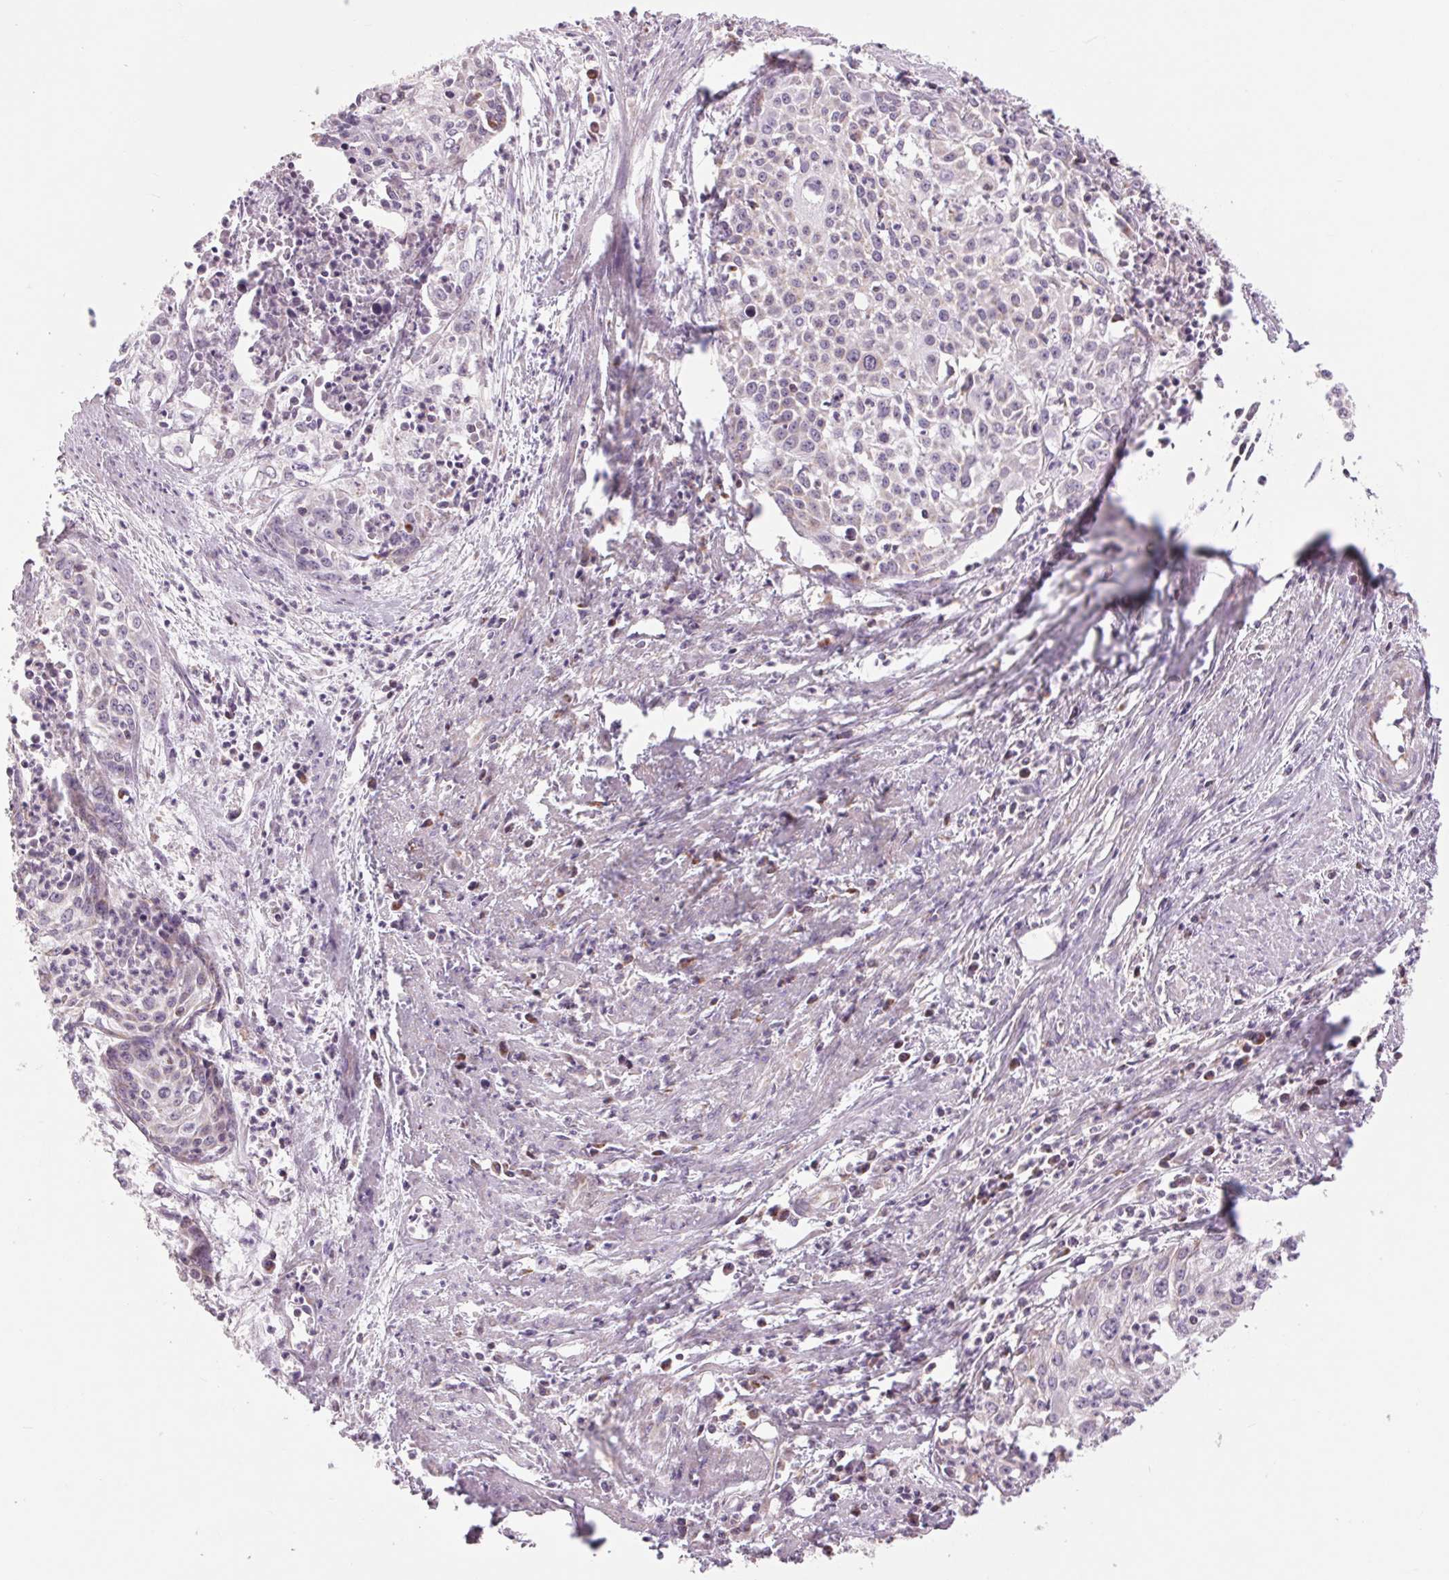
{"staining": {"intensity": "negative", "quantity": "none", "location": "none"}, "tissue": "cervical cancer", "cell_type": "Tumor cells", "image_type": "cancer", "snomed": [{"axis": "morphology", "description": "Squamous cell carcinoma, NOS"}, {"axis": "topography", "description": "Cervix"}], "caption": "High power microscopy histopathology image of an immunohistochemistry image of cervical cancer, revealing no significant positivity in tumor cells.", "gene": "COX6A1", "patient": {"sex": "female", "age": 39}}